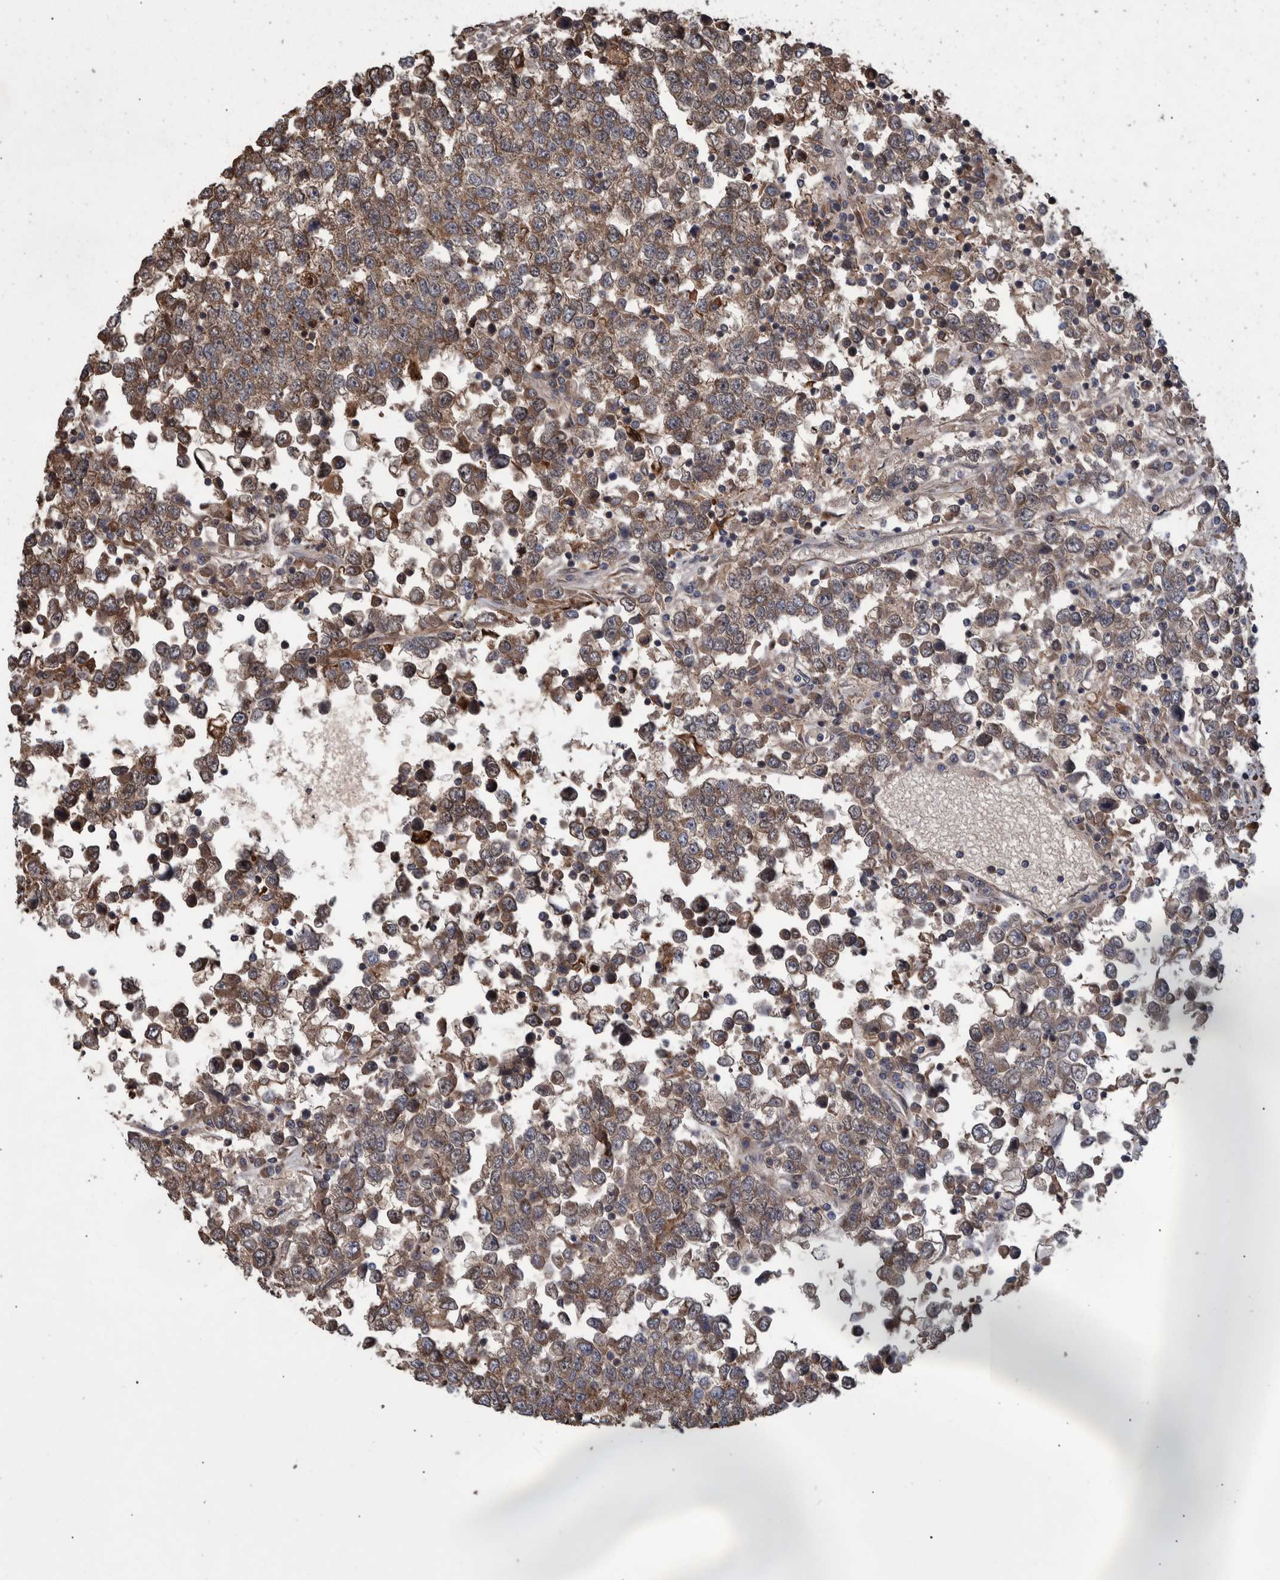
{"staining": {"intensity": "moderate", "quantity": ">75%", "location": "cytoplasmic/membranous"}, "tissue": "testis cancer", "cell_type": "Tumor cells", "image_type": "cancer", "snomed": [{"axis": "morphology", "description": "Seminoma, NOS"}, {"axis": "topography", "description": "Testis"}], "caption": "IHC staining of seminoma (testis), which exhibits medium levels of moderate cytoplasmic/membranous expression in approximately >75% of tumor cells indicating moderate cytoplasmic/membranous protein positivity. The staining was performed using DAB (3,3'-diaminobenzidine) (brown) for protein detection and nuclei were counterstained in hematoxylin (blue).", "gene": "B3GNTL1", "patient": {"sex": "male", "age": 65}}